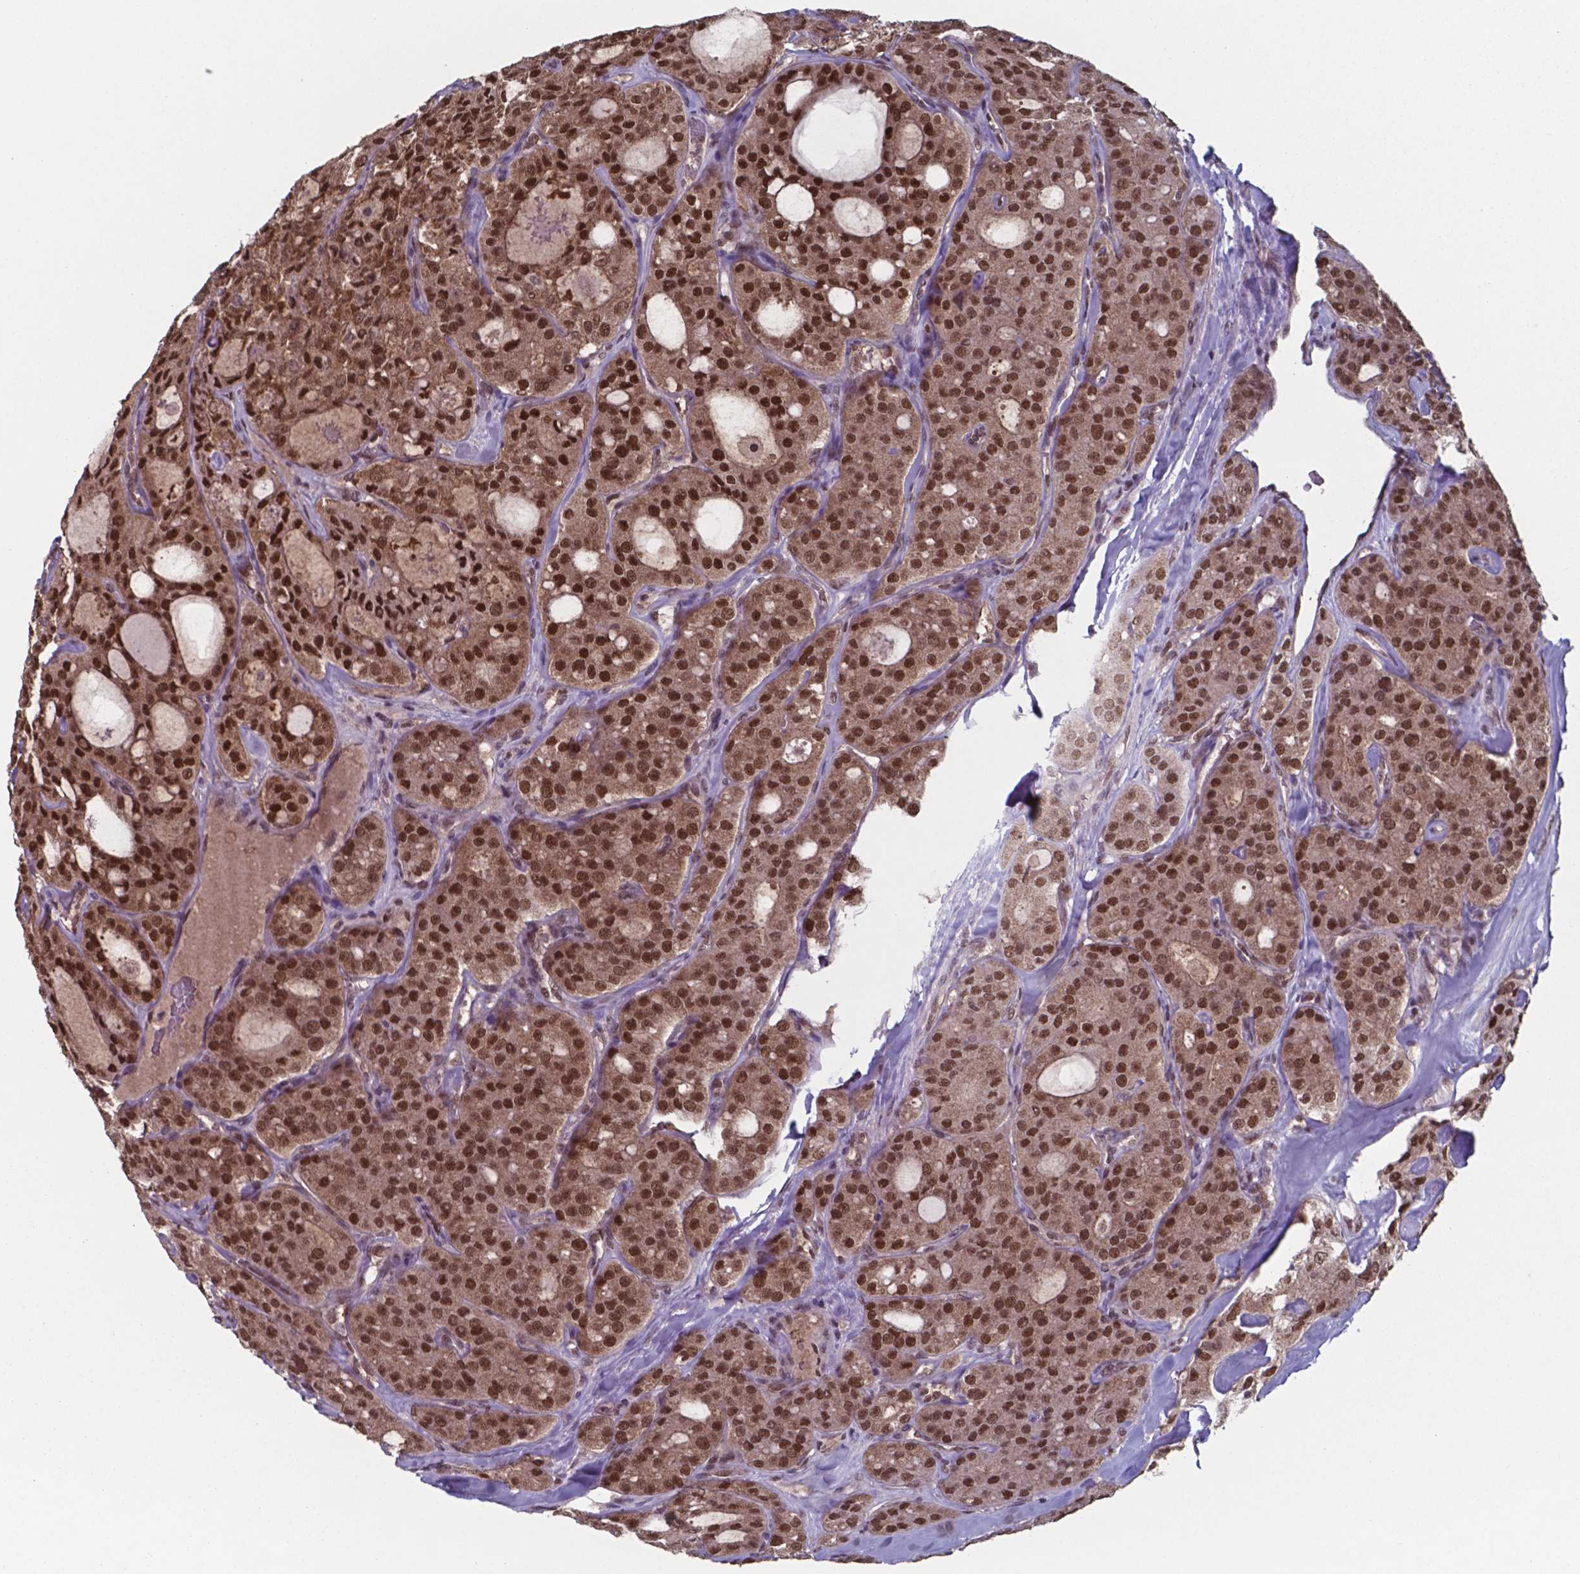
{"staining": {"intensity": "strong", "quantity": ">75%", "location": "nuclear"}, "tissue": "thyroid cancer", "cell_type": "Tumor cells", "image_type": "cancer", "snomed": [{"axis": "morphology", "description": "Follicular adenoma carcinoma, NOS"}, {"axis": "topography", "description": "Thyroid gland"}], "caption": "Human thyroid cancer stained for a protein (brown) reveals strong nuclear positive expression in about >75% of tumor cells.", "gene": "UBA1", "patient": {"sex": "male", "age": 75}}